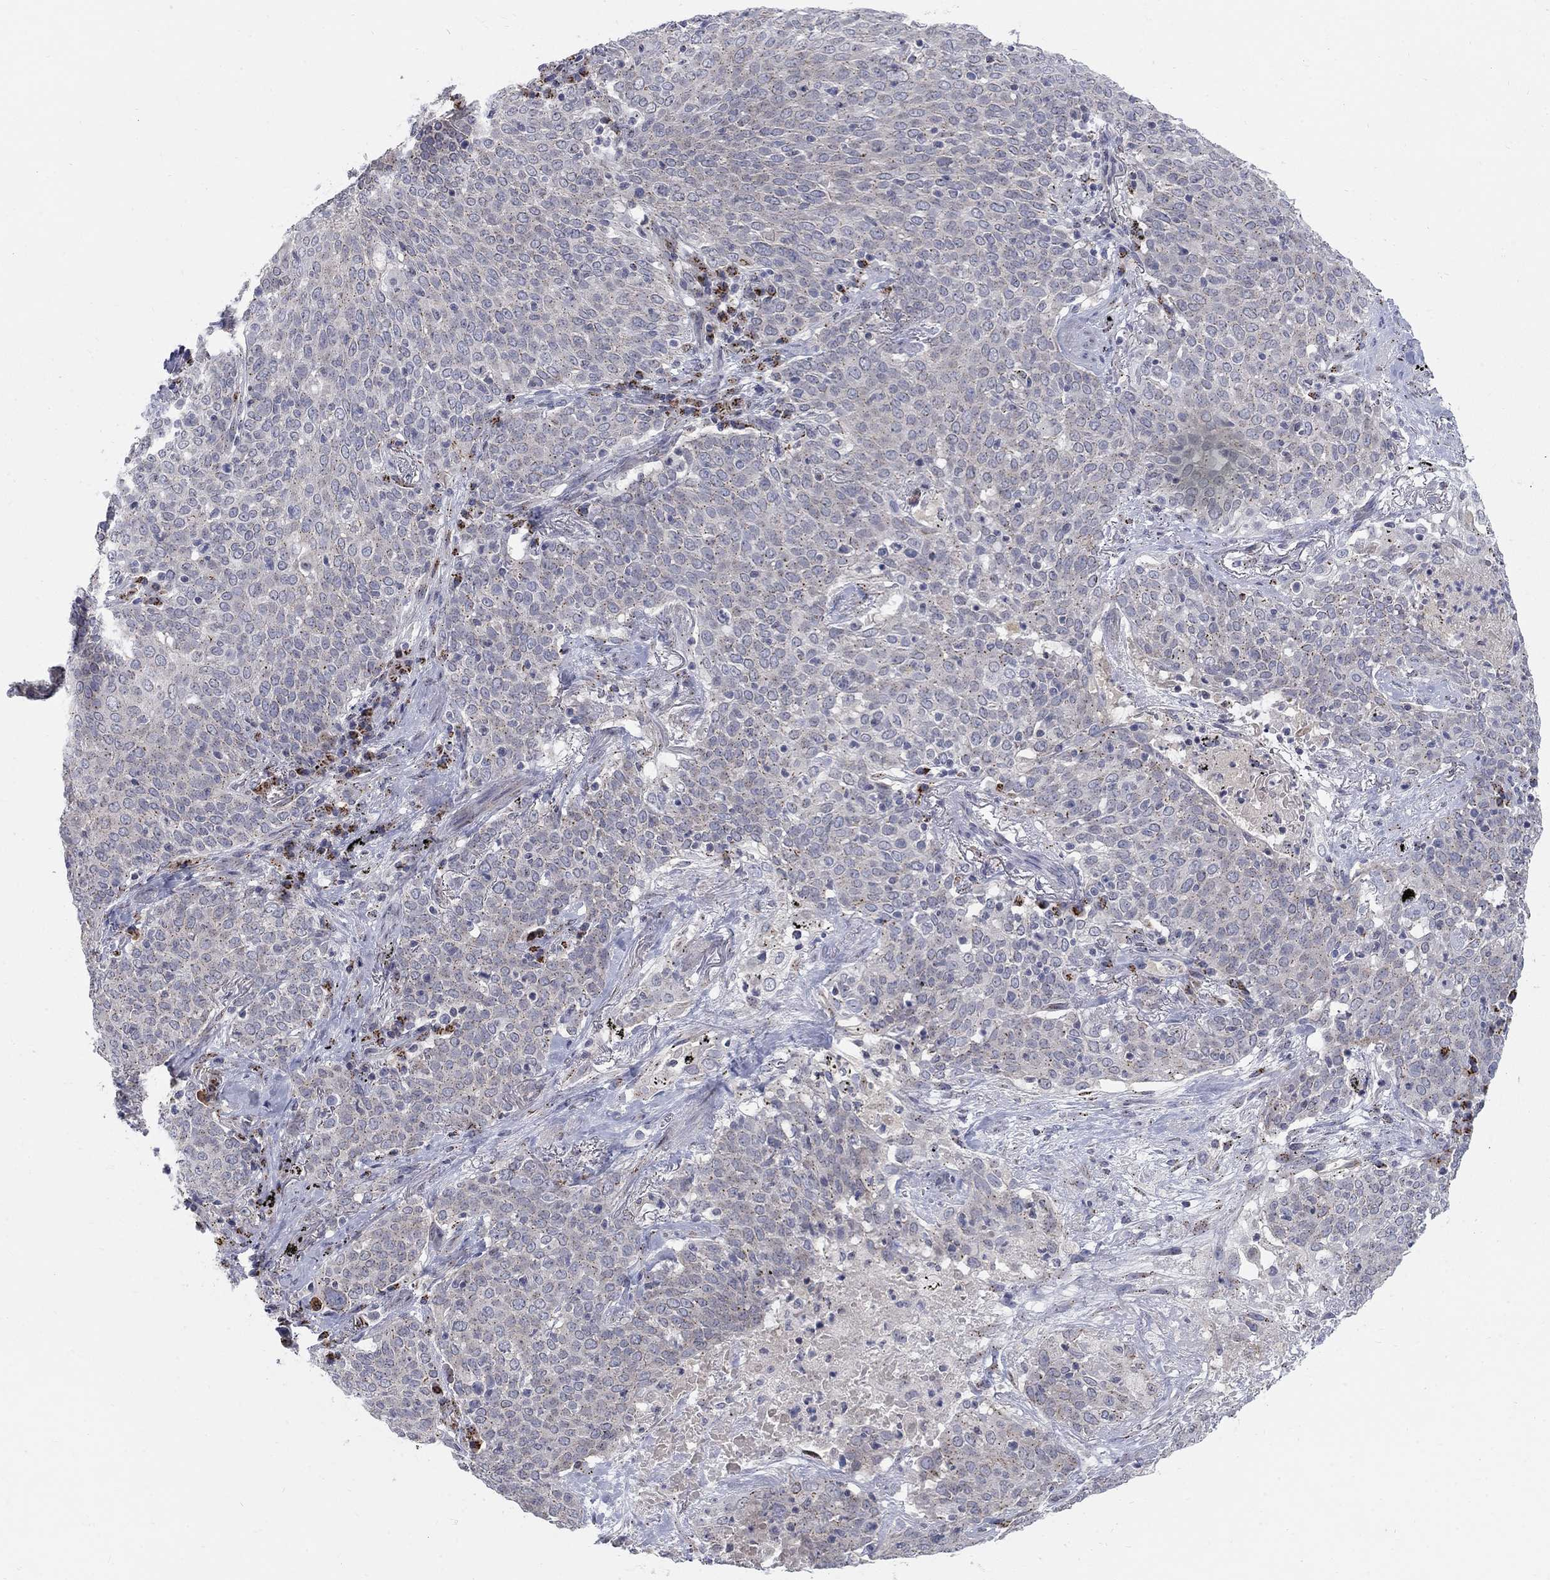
{"staining": {"intensity": "weak", "quantity": "<25%", "location": "cytoplasmic/membranous"}, "tissue": "lung cancer", "cell_type": "Tumor cells", "image_type": "cancer", "snomed": [{"axis": "morphology", "description": "Squamous cell carcinoma, NOS"}, {"axis": "topography", "description": "Lung"}], "caption": "This is an immunohistochemistry (IHC) photomicrograph of lung squamous cell carcinoma. There is no staining in tumor cells.", "gene": "PANK3", "patient": {"sex": "male", "age": 82}}